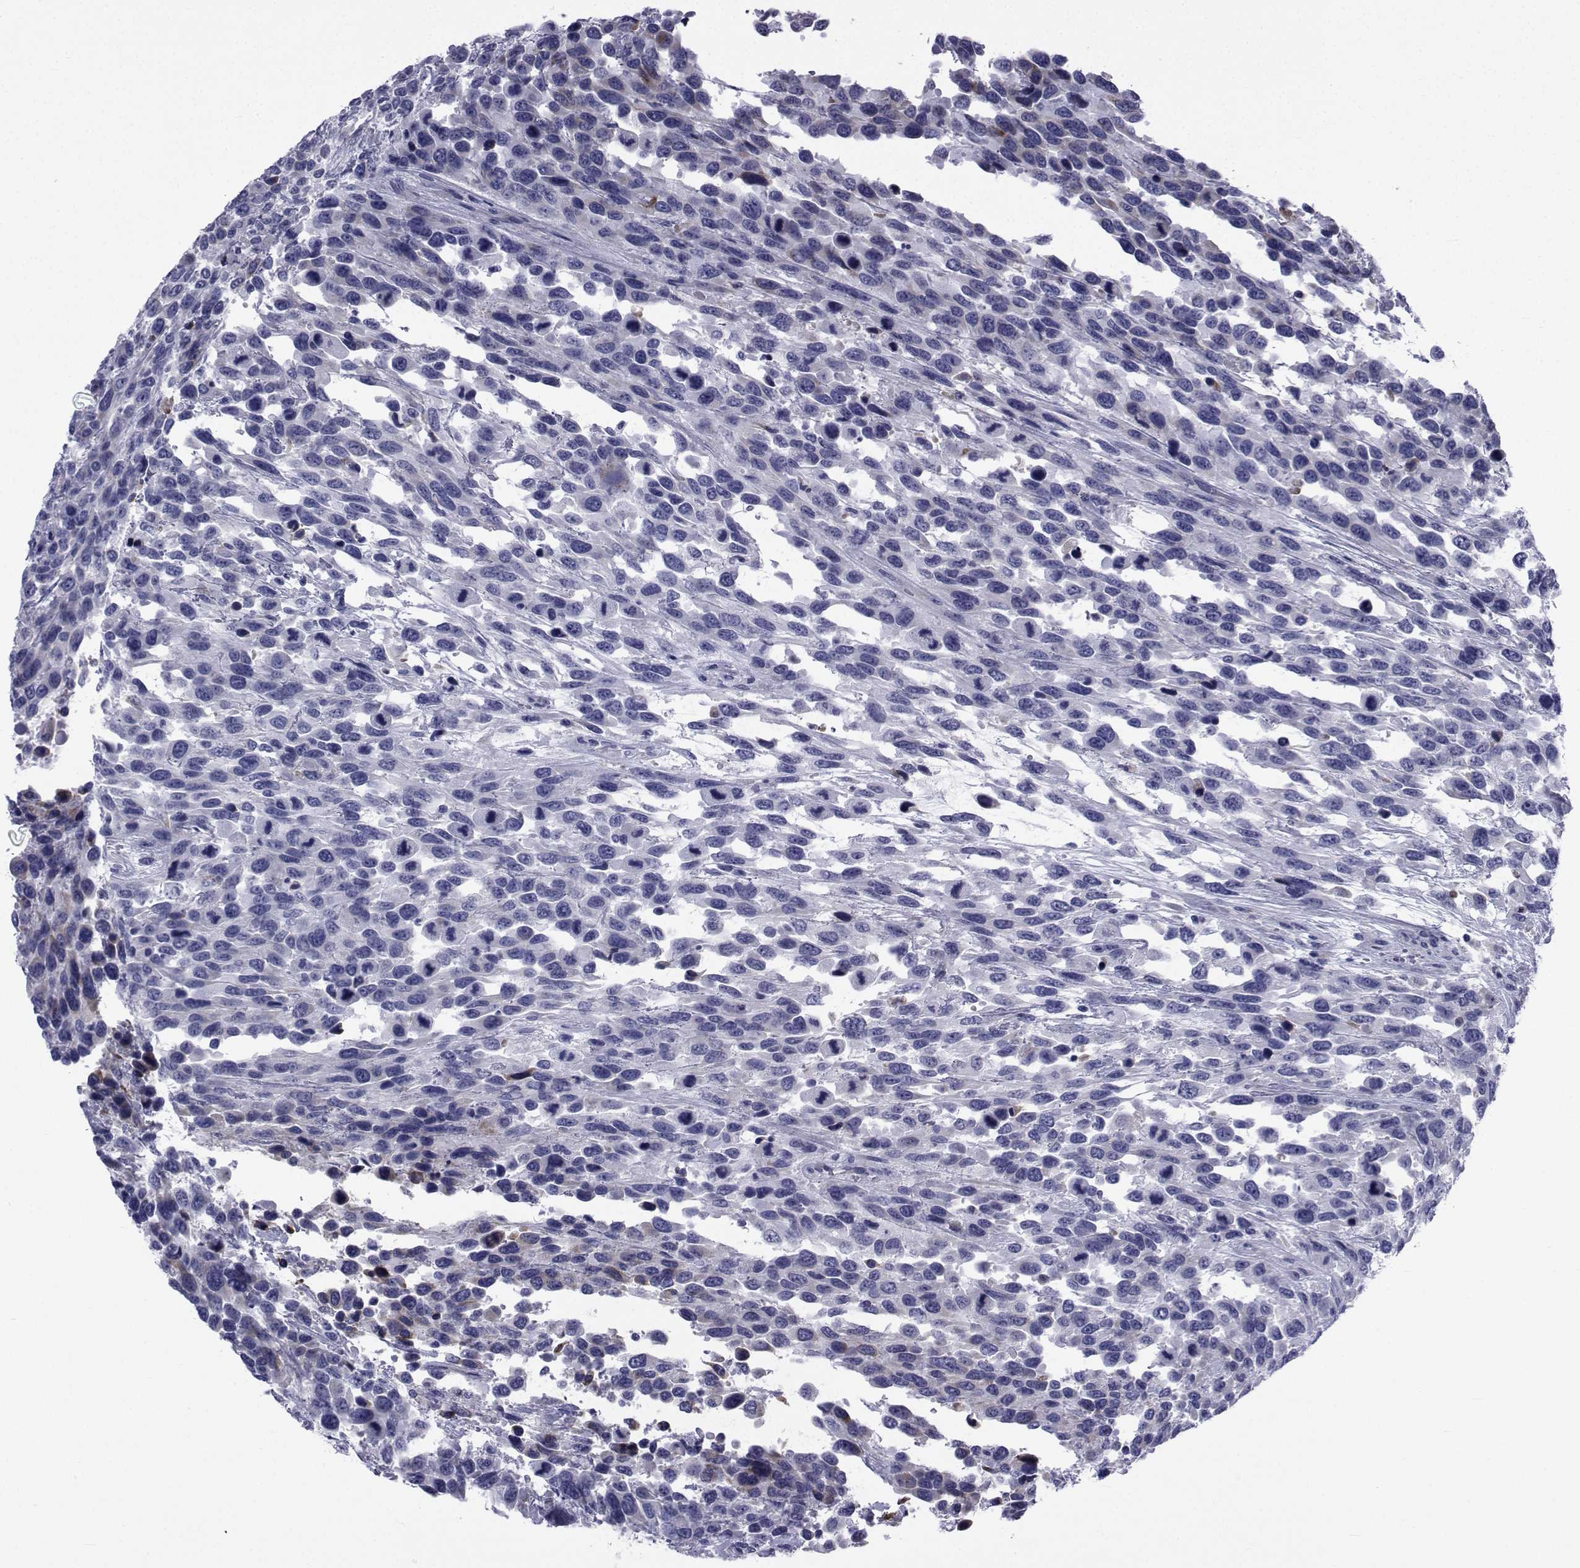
{"staining": {"intensity": "negative", "quantity": "none", "location": "none"}, "tissue": "urothelial cancer", "cell_type": "Tumor cells", "image_type": "cancer", "snomed": [{"axis": "morphology", "description": "Urothelial carcinoma, High grade"}, {"axis": "topography", "description": "Urinary bladder"}], "caption": "This is an IHC photomicrograph of human urothelial carcinoma (high-grade). There is no expression in tumor cells.", "gene": "ROPN1", "patient": {"sex": "female", "age": 70}}